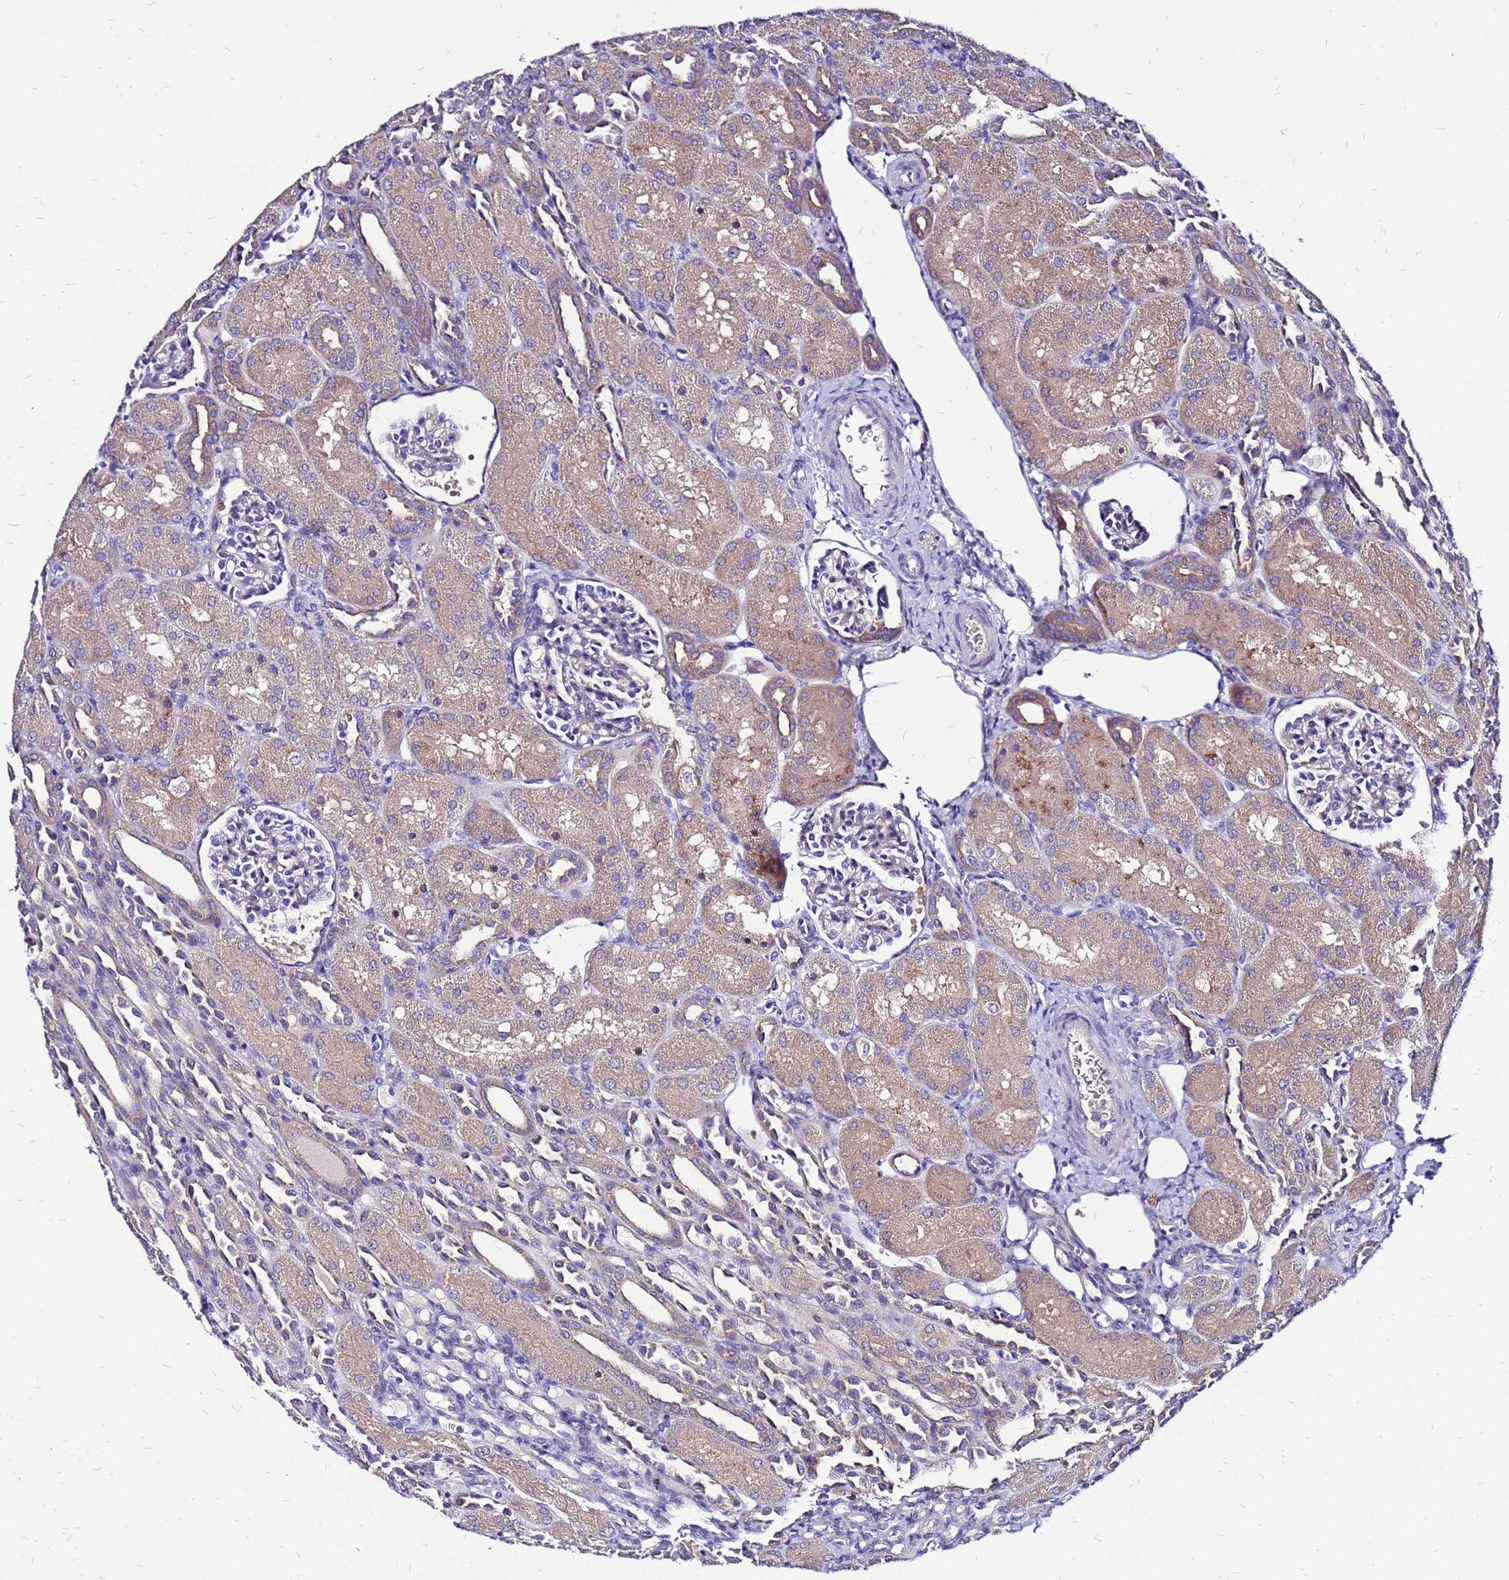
{"staining": {"intensity": "negative", "quantity": "none", "location": "none"}, "tissue": "kidney", "cell_type": "Cells in glomeruli", "image_type": "normal", "snomed": [{"axis": "morphology", "description": "Normal tissue, NOS"}, {"axis": "topography", "description": "Kidney"}], "caption": "The photomicrograph exhibits no staining of cells in glomeruli in benign kidney. The staining is performed using DAB (3,3'-diaminobenzidine) brown chromogen with nuclei counter-stained in using hematoxylin.", "gene": "ARHGEF35", "patient": {"sex": "male", "age": 1}}